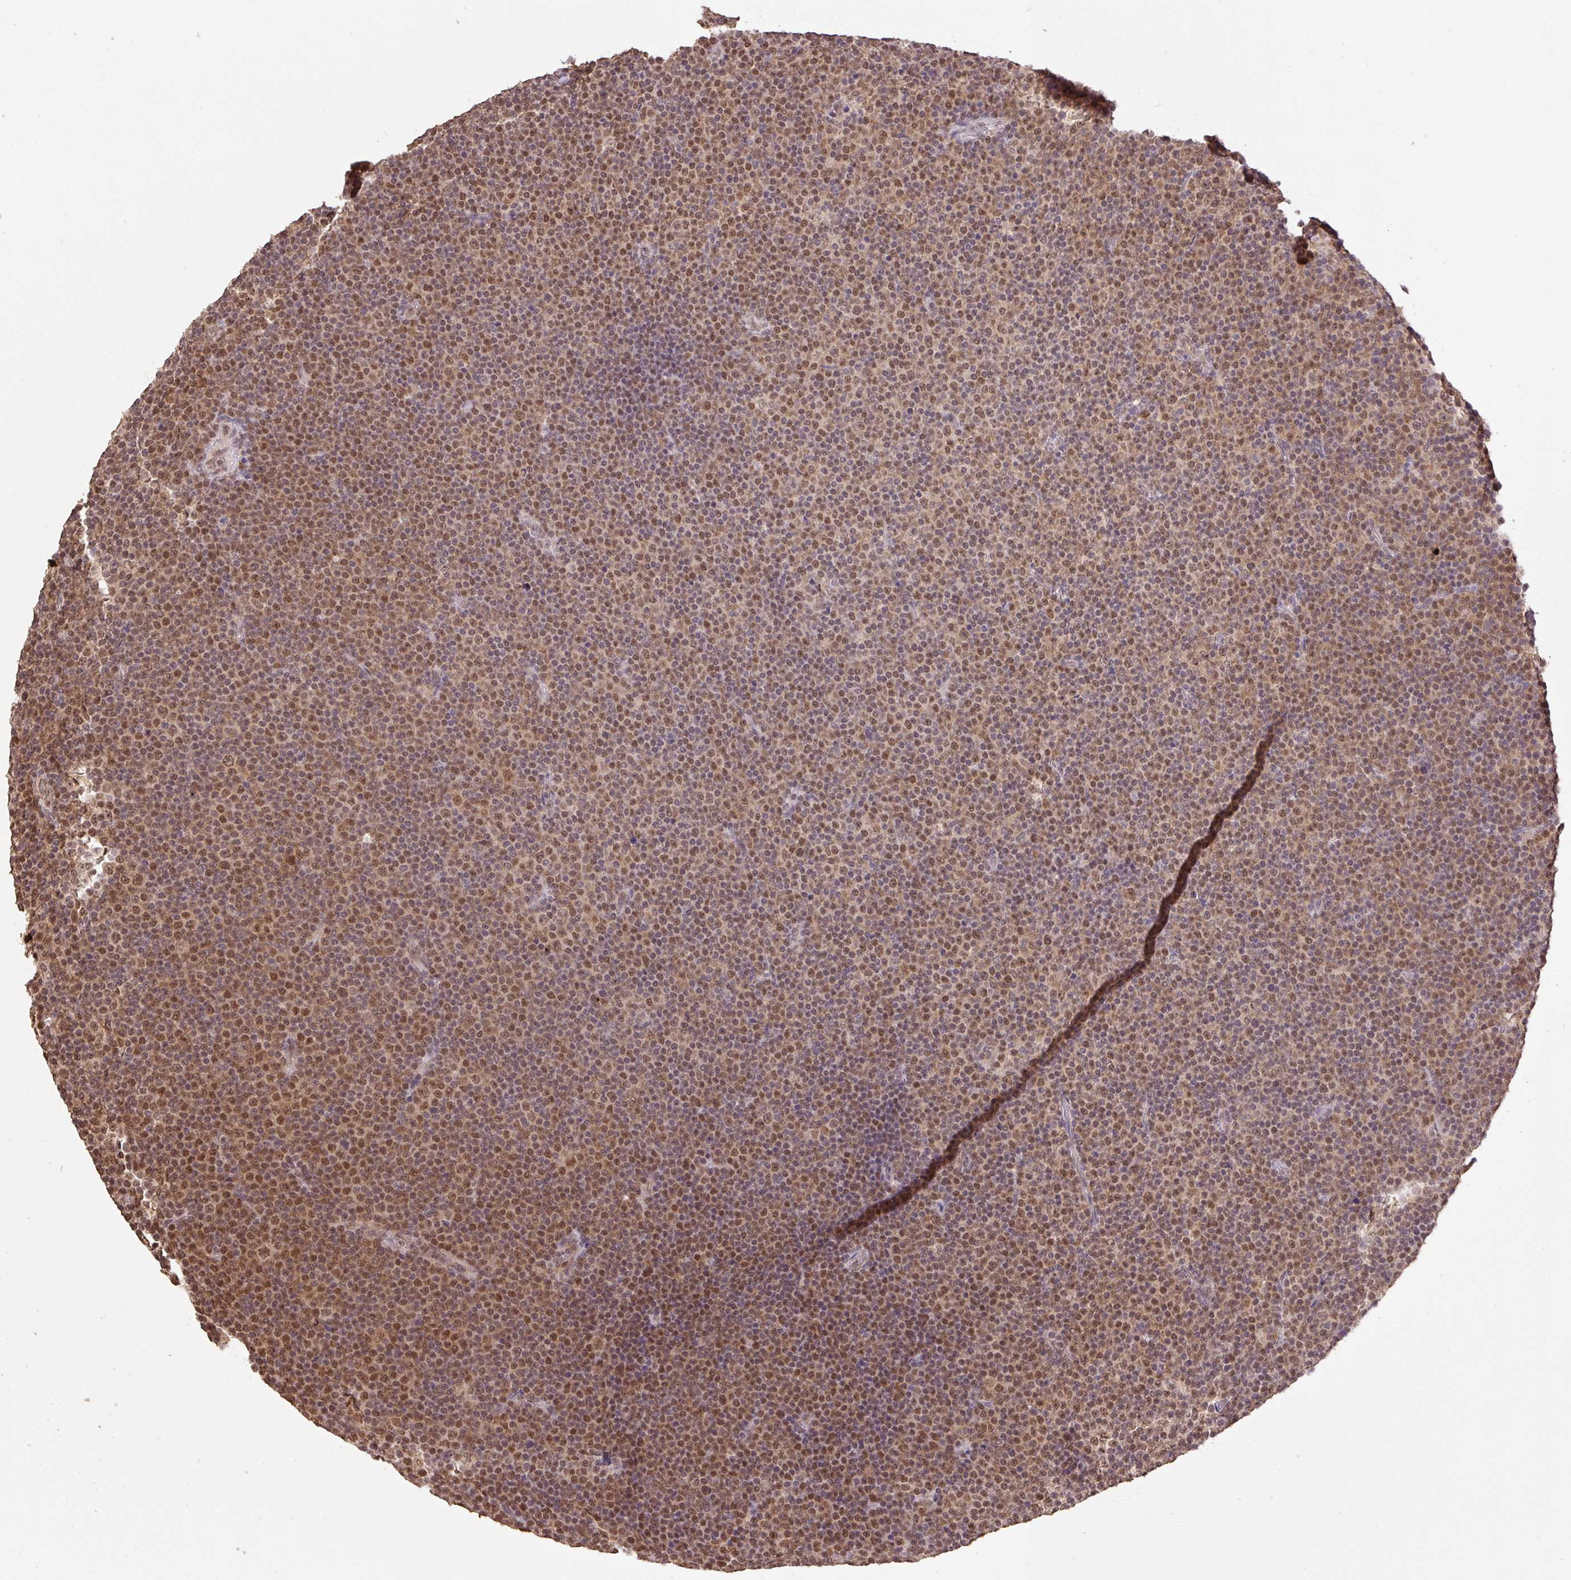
{"staining": {"intensity": "moderate", "quantity": ">75%", "location": "nuclear"}, "tissue": "lymphoma", "cell_type": "Tumor cells", "image_type": "cancer", "snomed": [{"axis": "morphology", "description": "Malignant lymphoma, non-Hodgkin's type, Low grade"}, {"axis": "topography", "description": "Lymph node"}], "caption": "Brown immunohistochemical staining in lymphoma demonstrates moderate nuclear positivity in approximately >75% of tumor cells.", "gene": "VPS25", "patient": {"sex": "female", "age": 67}}